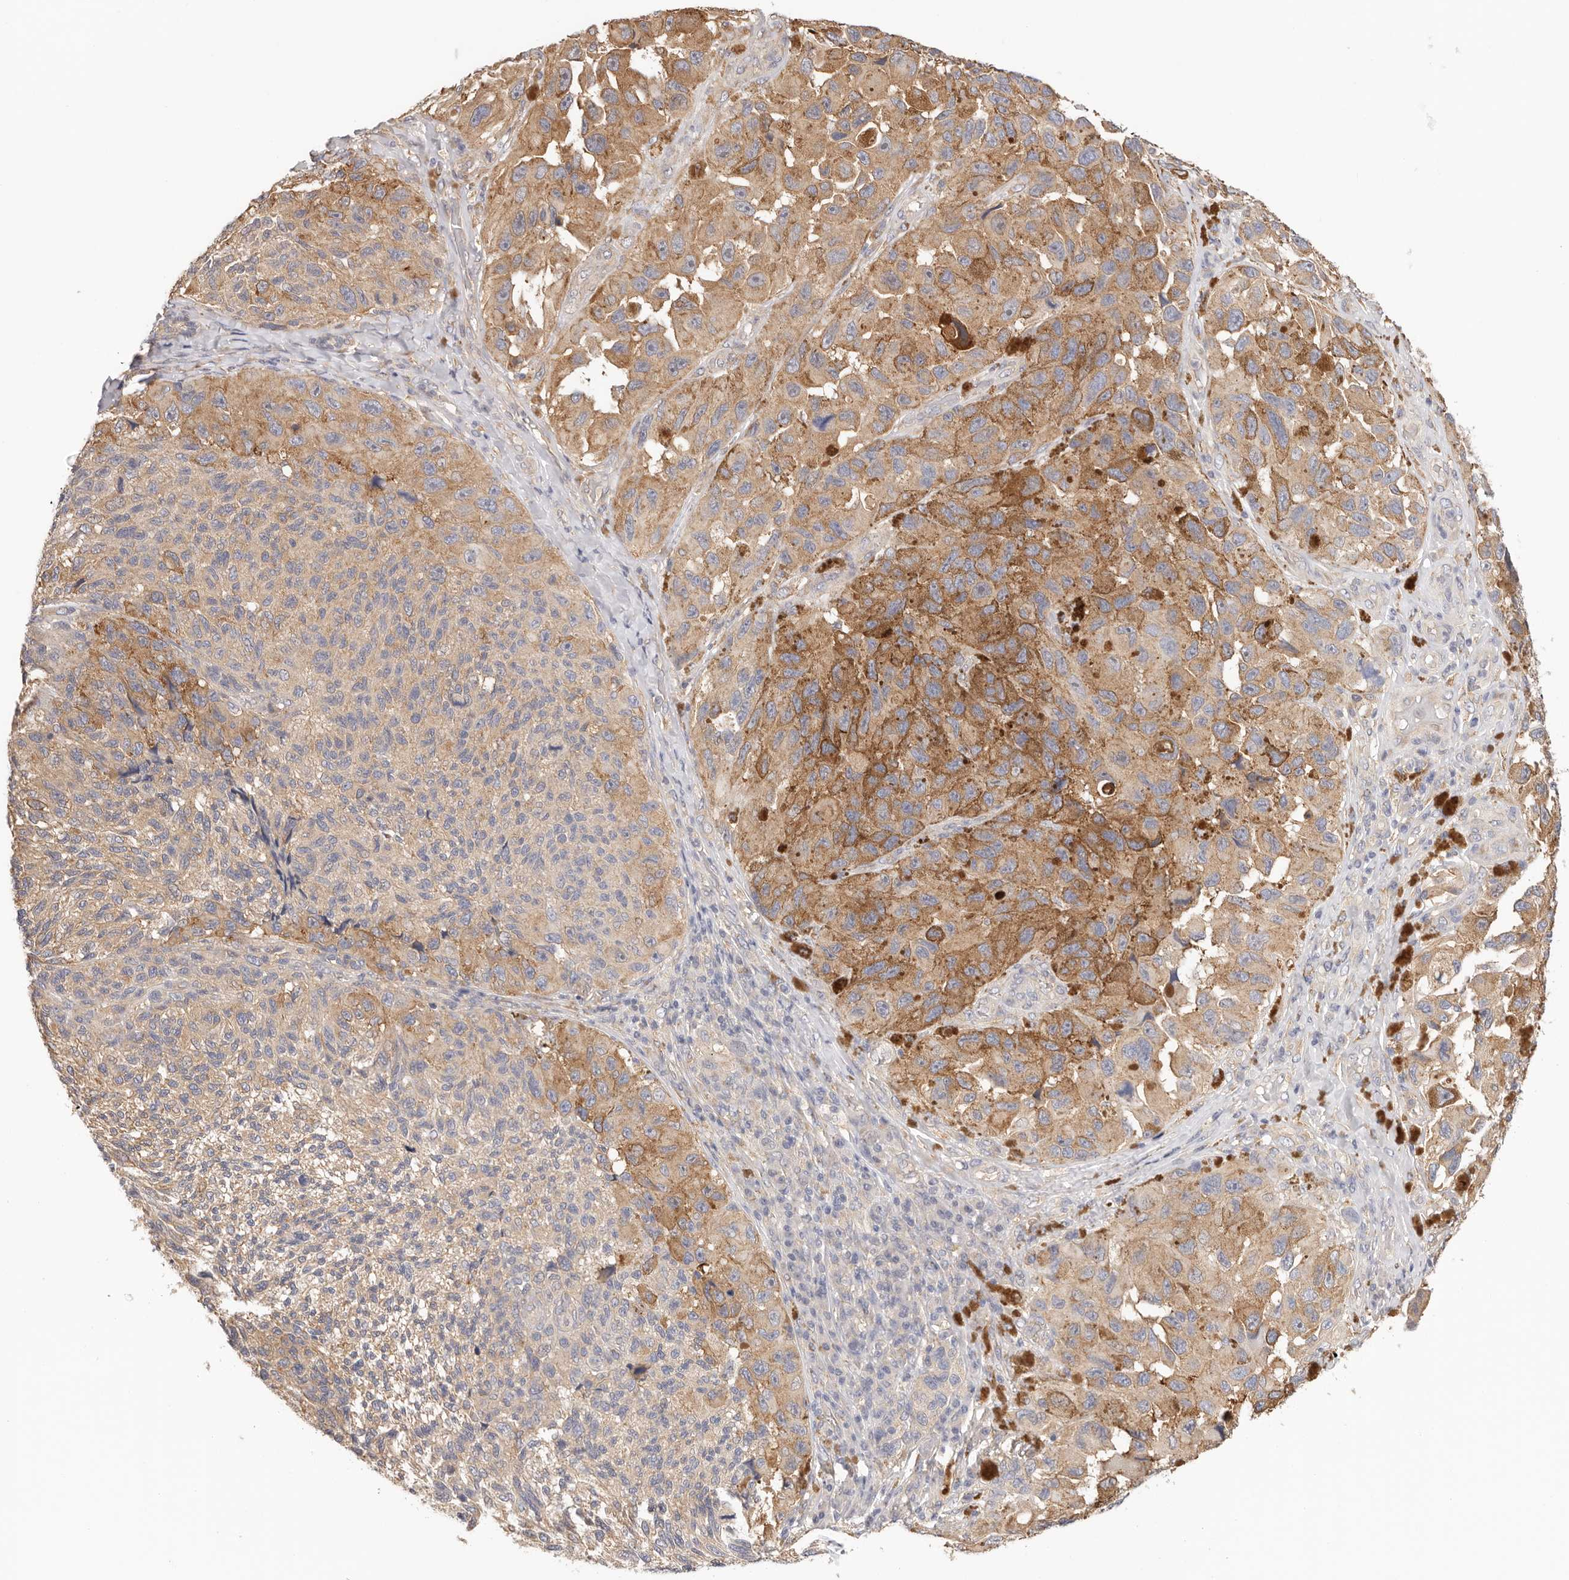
{"staining": {"intensity": "moderate", "quantity": "25%-75%", "location": "cytoplasmic/membranous"}, "tissue": "melanoma", "cell_type": "Tumor cells", "image_type": "cancer", "snomed": [{"axis": "morphology", "description": "Malignant melanoma, NOS"}, {"axis": "topography", "description": "Skin"}], "caption": "The immunohistochemical stain shows moderate cytoplasmic/membranous positivity in tumor cells of melanoma tissue.", "gene": "AFDN", "patient": {"sex": "female", "age": 73}}